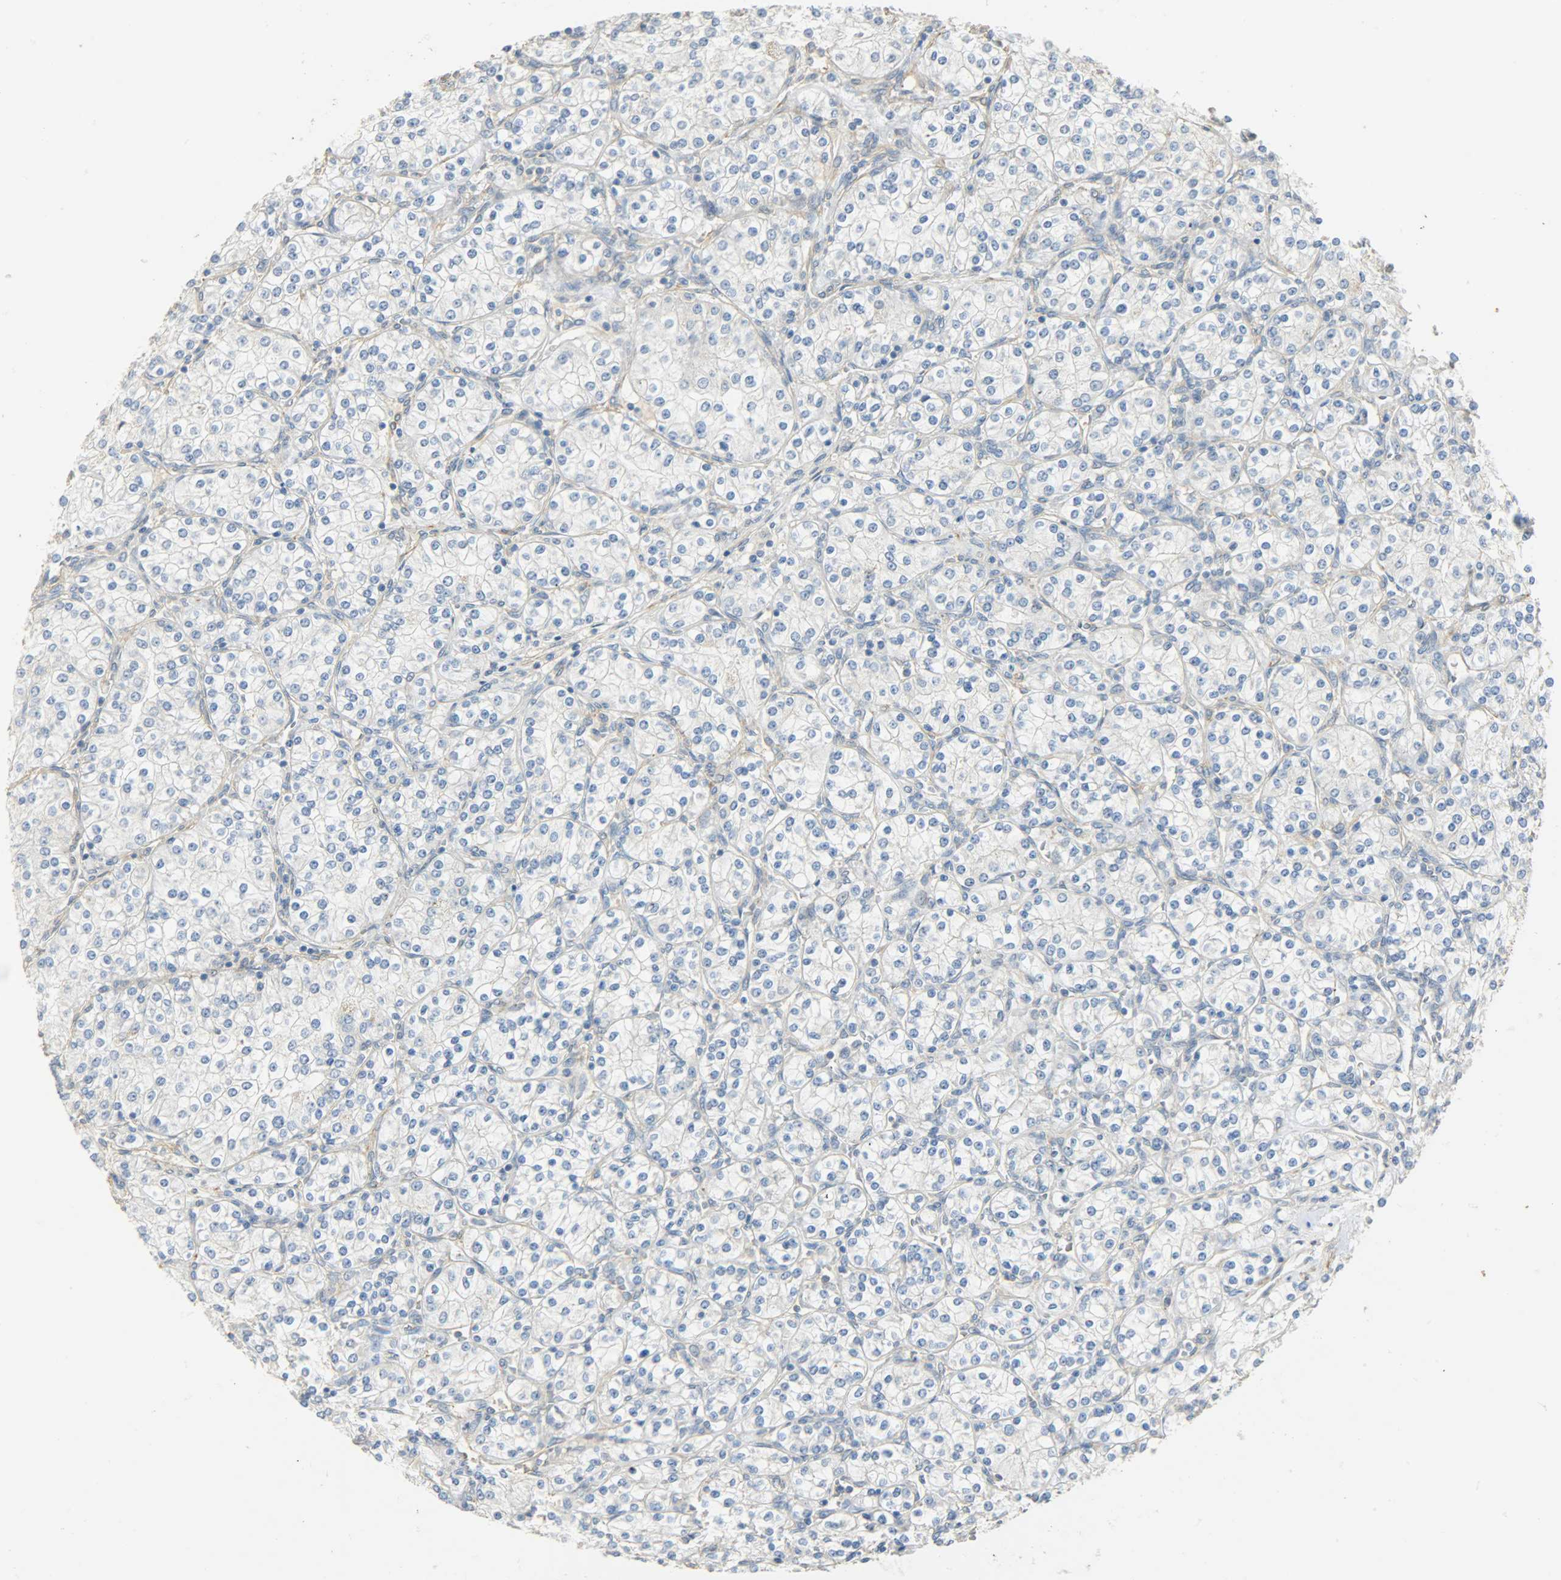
{"staining": {"intensity": "negative", "quantity": "none", "location": "none"}, "tissue": "renal cancer", "cell_type": "Tumor cells", "image_type": "cancer", "snomed": [{"axis": "morphology", "description": "Adenocarcinoma, NOS"}, {"axis": "topography", "description": "Kidney"}], "caption": "Tumor cells show no significant expression in renal cancer.", "gene": "USP13", "patient": {"sex": "male", "age": 77}}